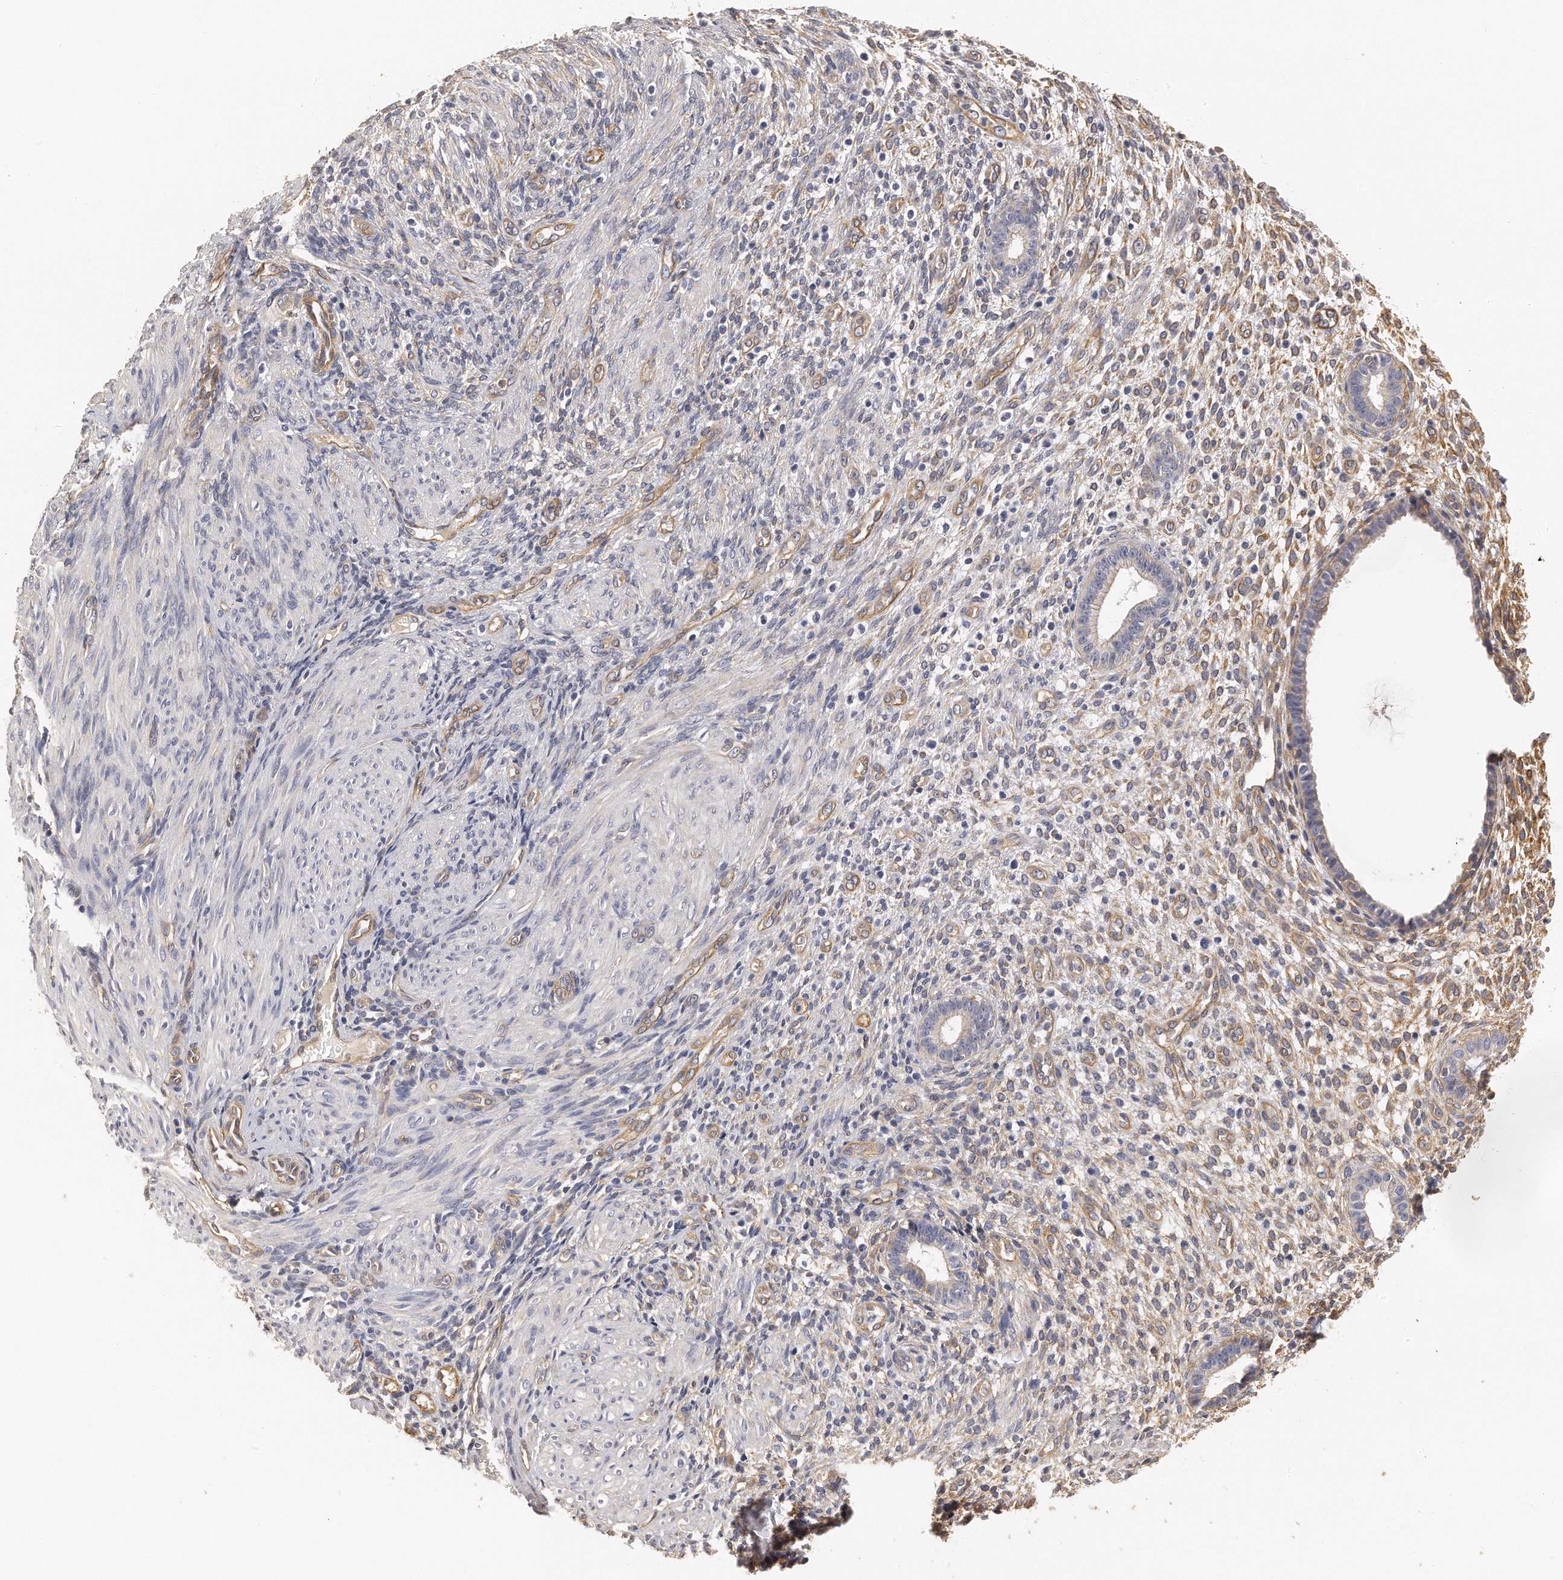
{"staining": {"intensity": "moderate", "quantity": "25%-75%", "location": "cytoplasmic/membranous"}, "tissue": "endometrium", "cell_type": "Cells in endometrial stroma", "image_type": "normal", "snomed": [{"axis": "morphology", "description": "Normal tissue, NOS"}, {"axis": "topography", "description": "Endometrium"}], "caption": "This is a micrograph of immunohistochemistry (IHC) staining of benign endometrium, which shows moderate staining in the cytoplasmic/membranous of cells in endometrial stroma.", "gene": "CHST7", "patient": {"sex": "female", "age": 72}}